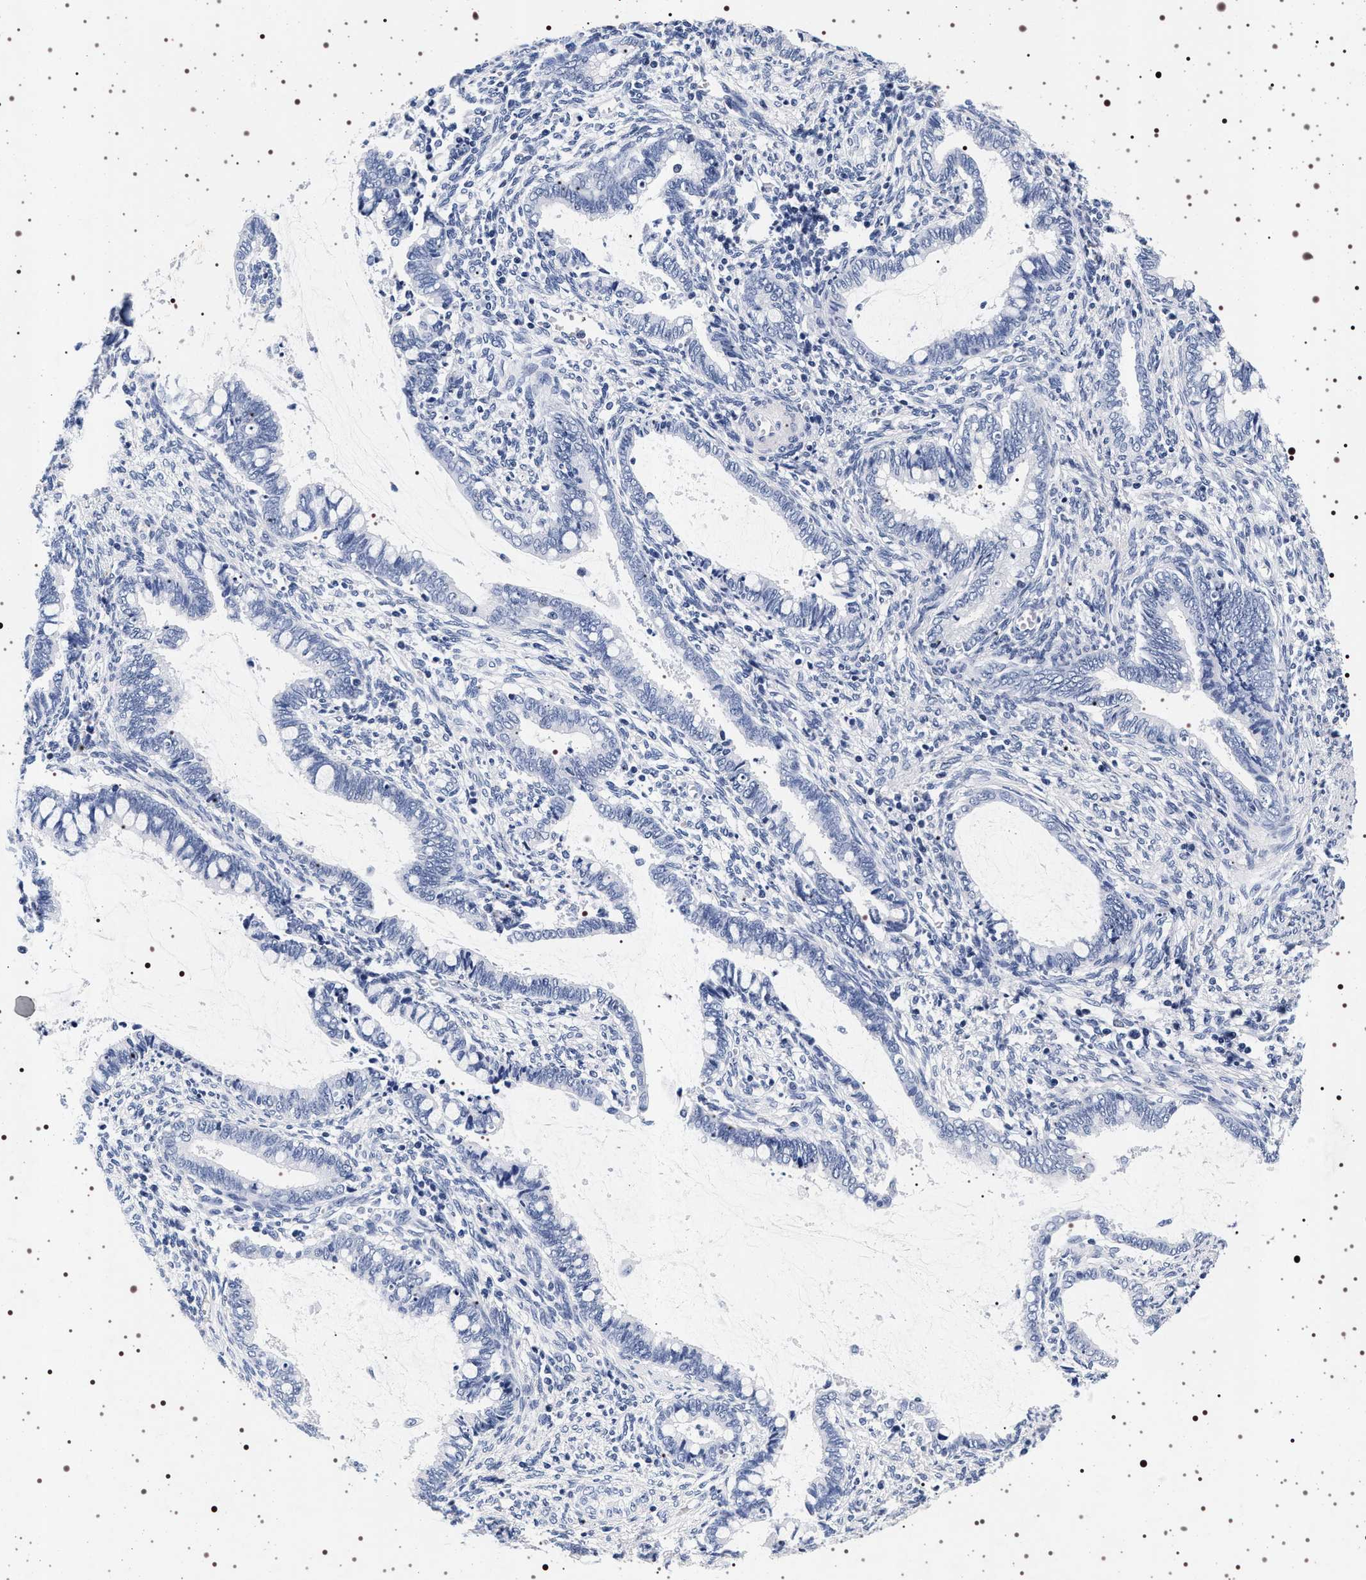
{"staining": {"intensity": "negative", "quantity": "none", "location": "none"}, "tissue": "cervical cancer", "cell_type": "Tumor cells", "image_type": "cancer", "snomed": [{"axis": "morphology", "description": "Adenocarcinoma, NOS"}, {"axis": "topography", "description": "Cervix"}], "caption": "High power microscopy photomicrograph of an immunohistochemistry photomicrograph of cervical cancer, revealing no significant expression in tumor cells. The staining is performed using DAB brown chromogen with nuclei counter-stained in using hematoxylin.", "gene": "SYN1", "patient": {"sex": "female", "age": 44}}